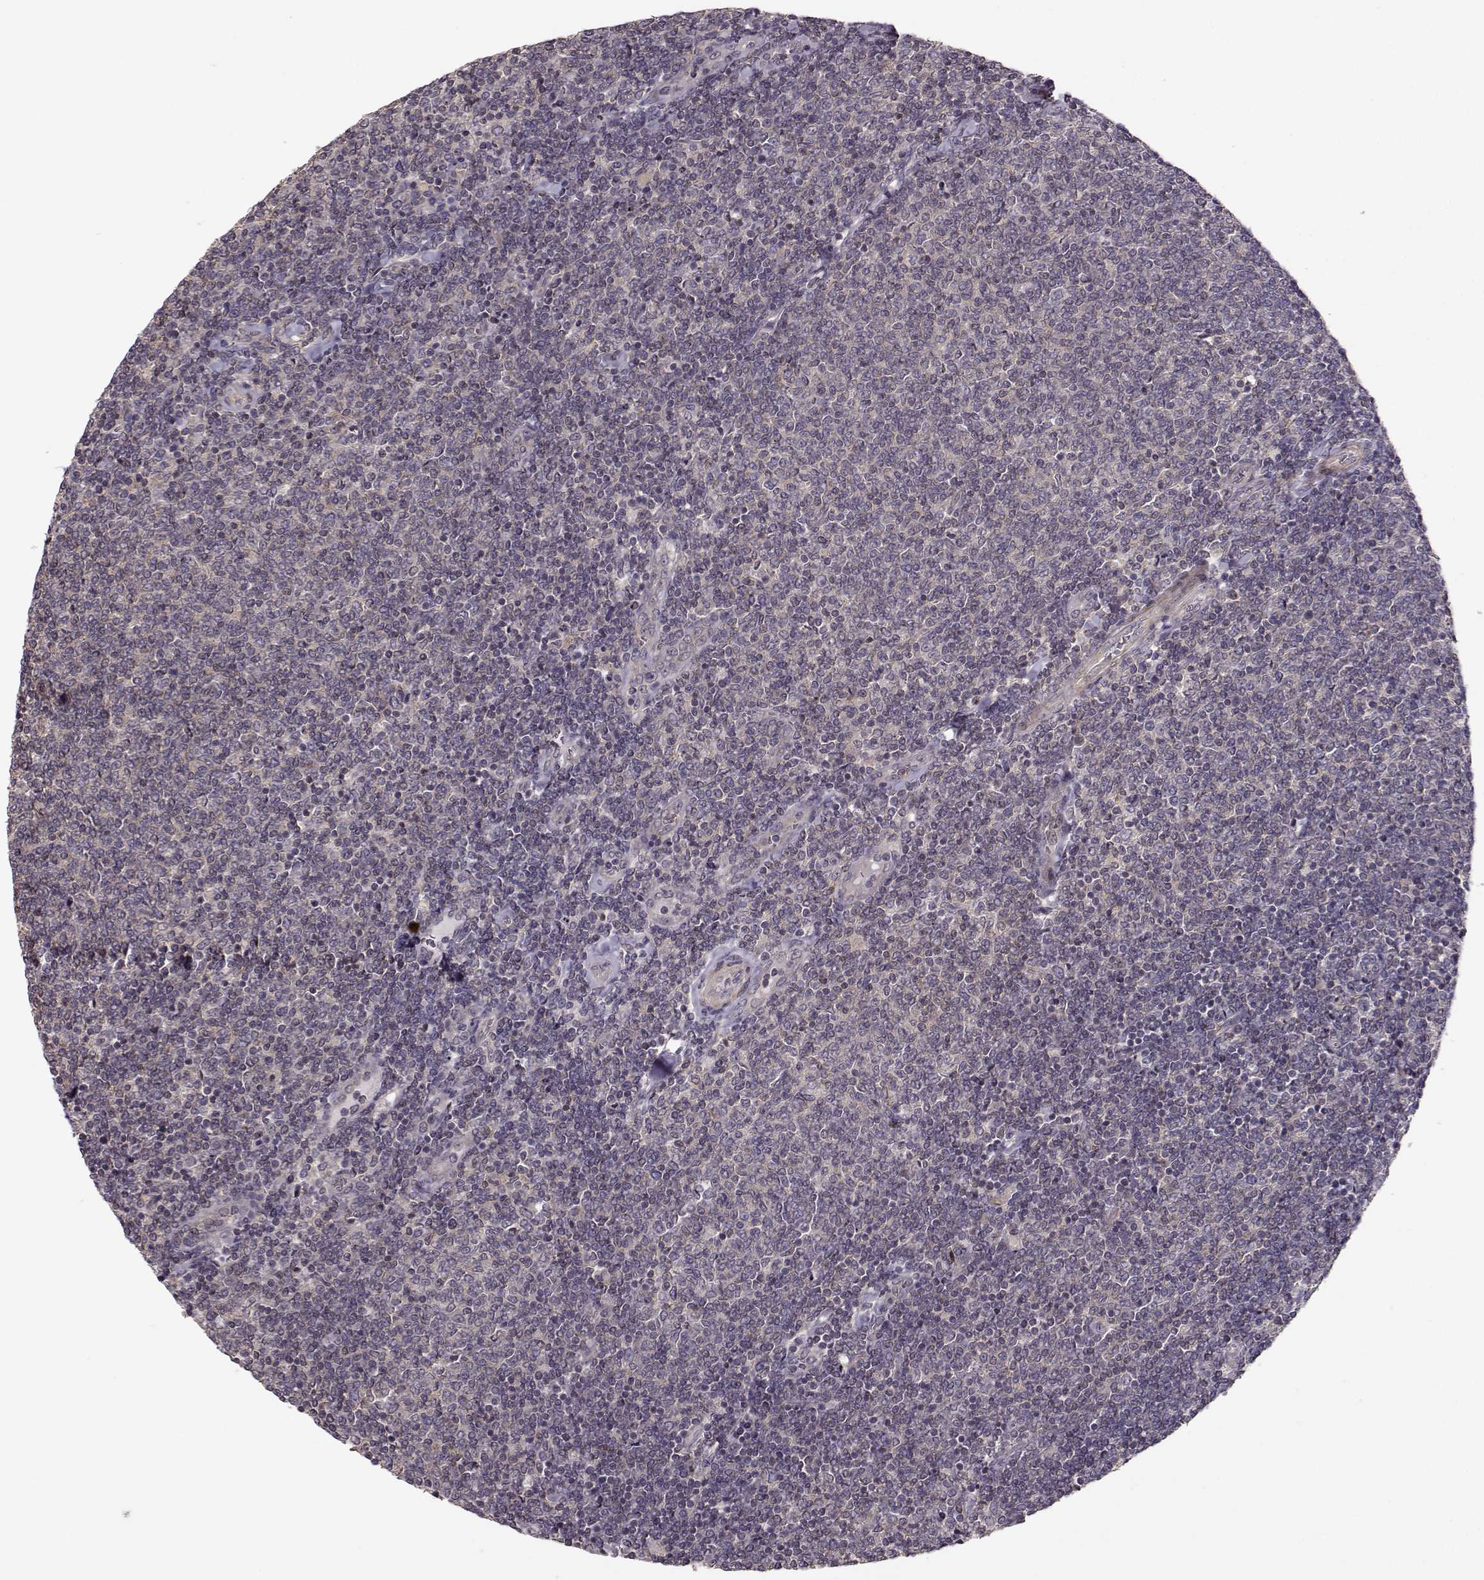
{"staining": {"intensity": "negative", "quantity": "none", "location": "none"}, "tissue": "lymphoma", "cell_type": "Tumor cells", "image_type": "cancer", "snomed": [{"axis": "morphology", "description": "Malignant lymphoma, non-Hodgkin's type, Low grade"}, {"axis": "topography", "description": "Lymph node"}], "caption": "Low-grade malignant lymphoma, non-Hodgkin's type was stained to show a protein in brown. There is no significant staining in tumor cells.", "gene": "SLAIN2", "patient": {"sex": "male", "age": 52}}